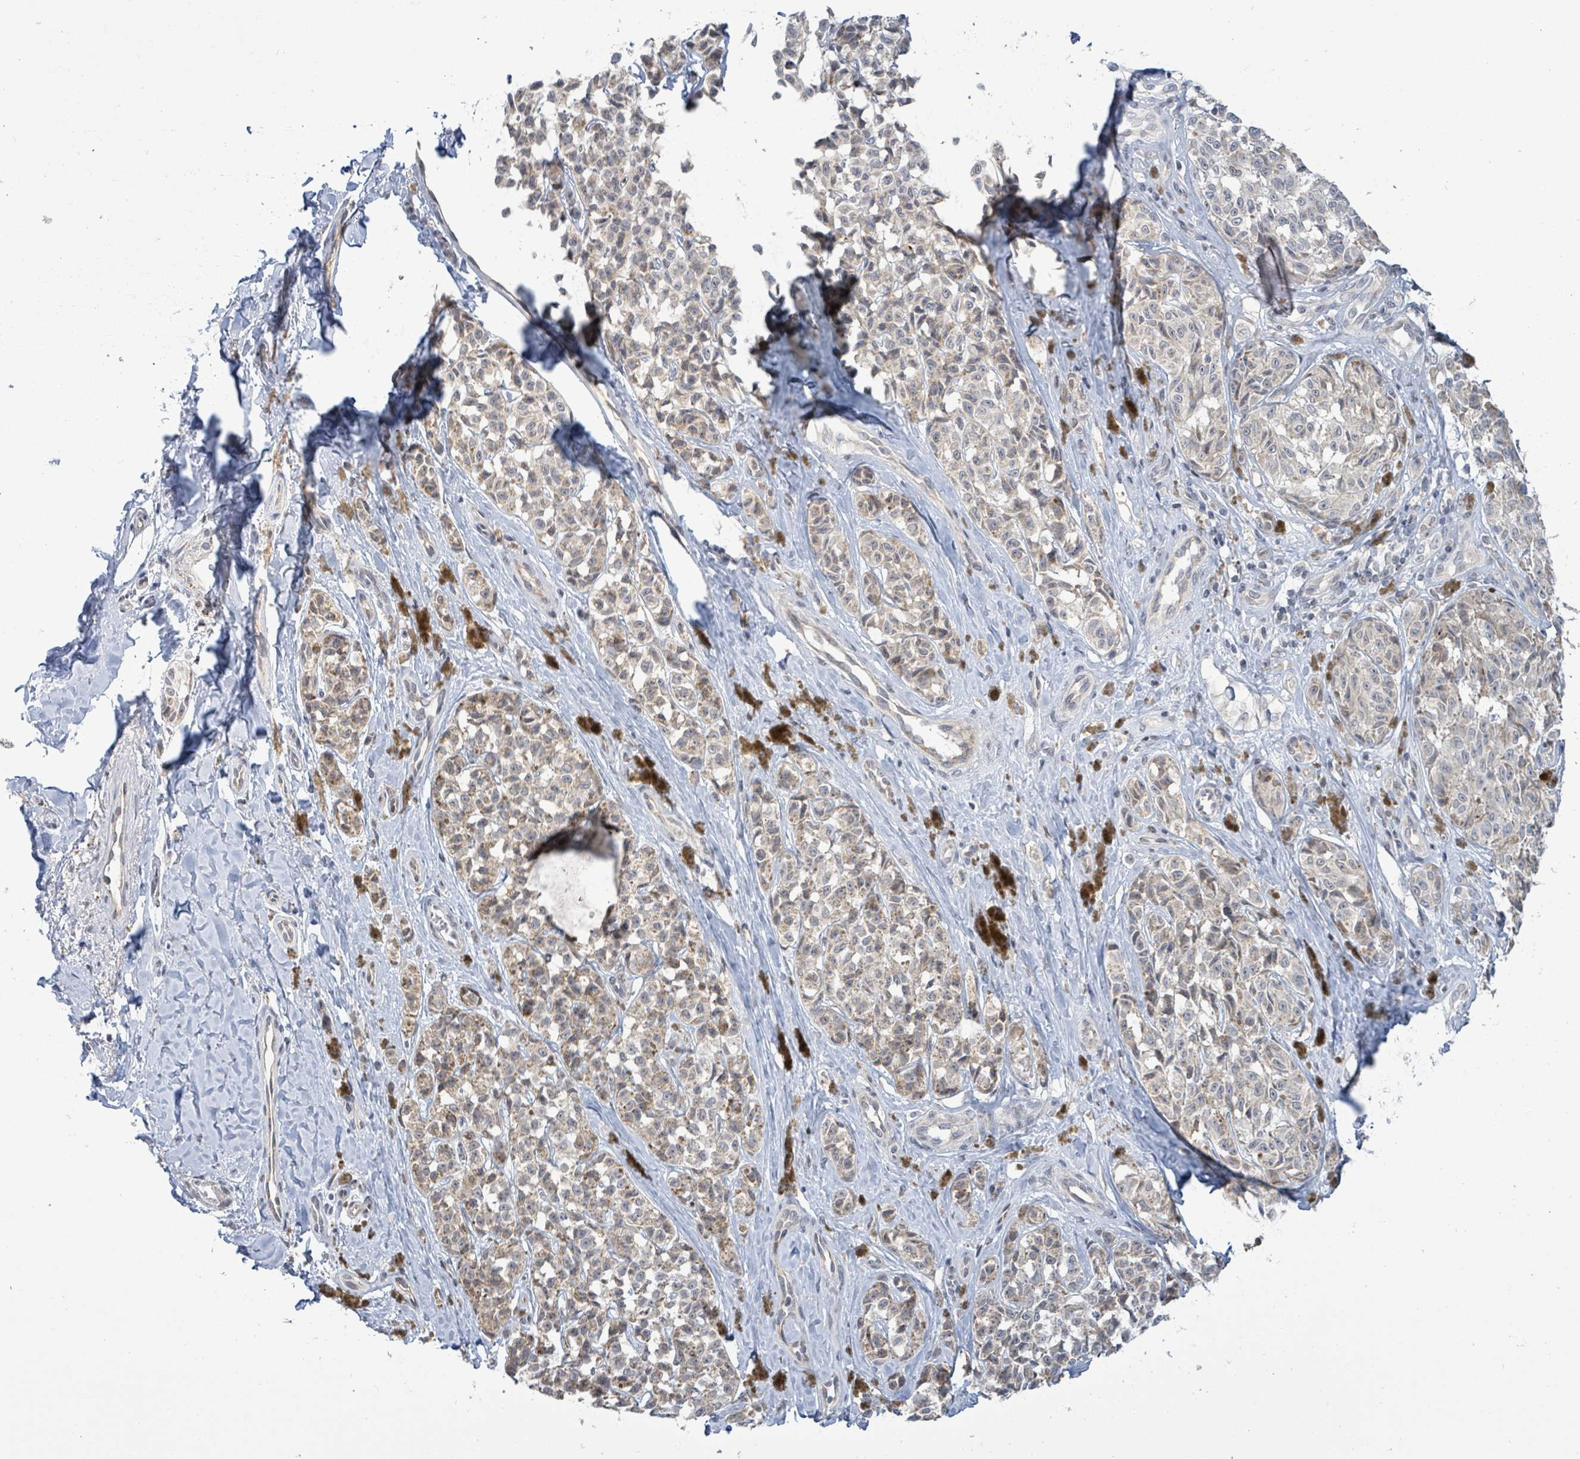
{"staining": {"intensity": "weak", "quantity": ">75%", "location": "cytoplasmic/membranous"}, "tissue": "melanoma", "cell_type": "Tumor cells", "image_type": "cancer", "snomed": [{"axis": "morphology", "description": "Malignant melanoma, NOS"}, {"axis": "topography", "description": "Skin"}], "caption": "Tumor cells exhibit low levels of weak cytoplasmic/membranous positivity in about >75% of cells in melanoma.", "gene": "COQ10B", "patient": {"sex": "female", "age": 65}}